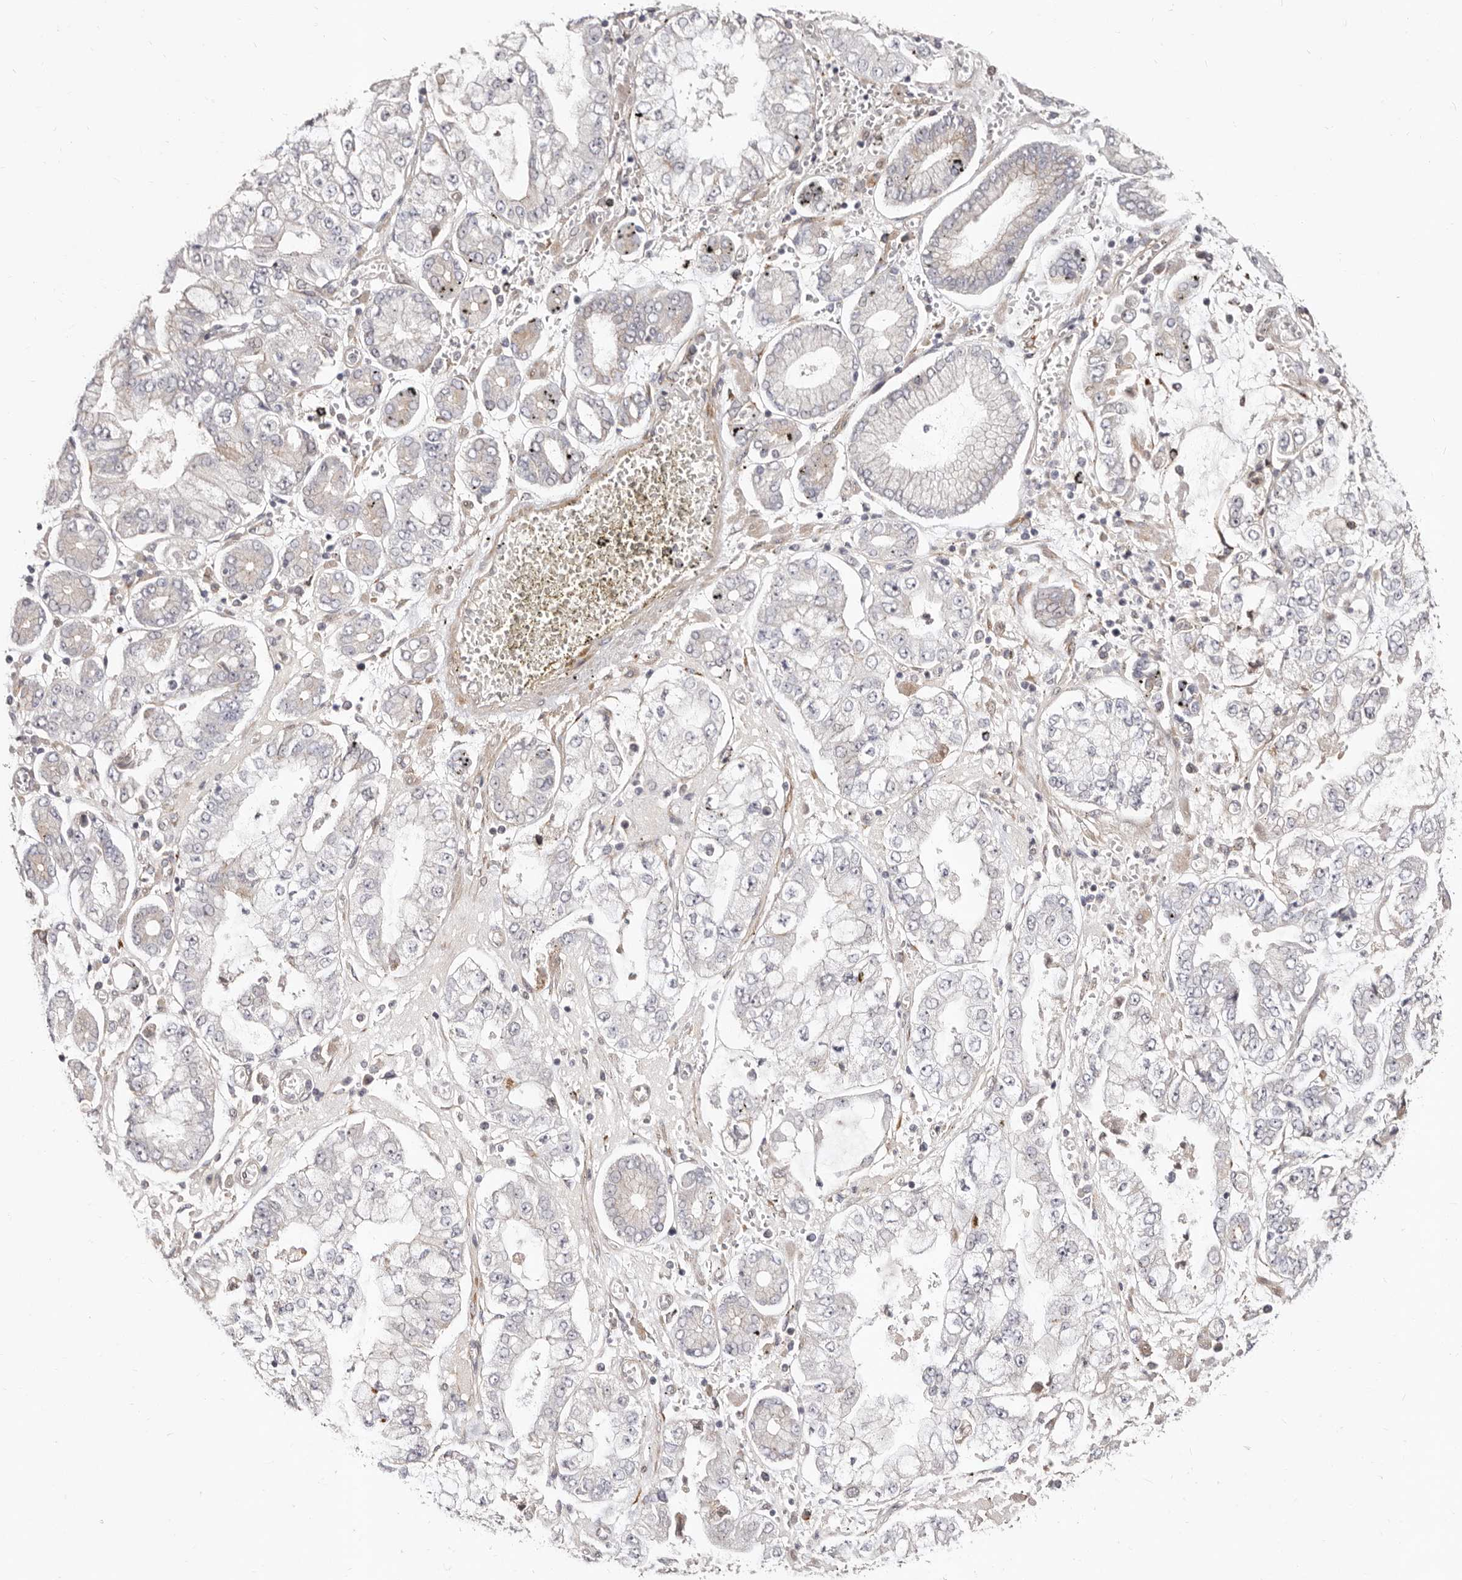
{"staining": {"intensity": "negative", "quantity": "none", "location": "none"}, "tissue": "stomach cancer", "cell_type": "Tumor cells", "image_type": "cancer", "snomed": [{"axis": "morphology", "description": "Adenocarcinoma, NOS"}, {"axis": "topography", "description": "Stomach"}], "caption": "A histopathology image of human stomach adenocarcinoma is negative for staining in tumor cells.", "gene": "SRCAP", "patient": {"sex": "male", "age": 76}}